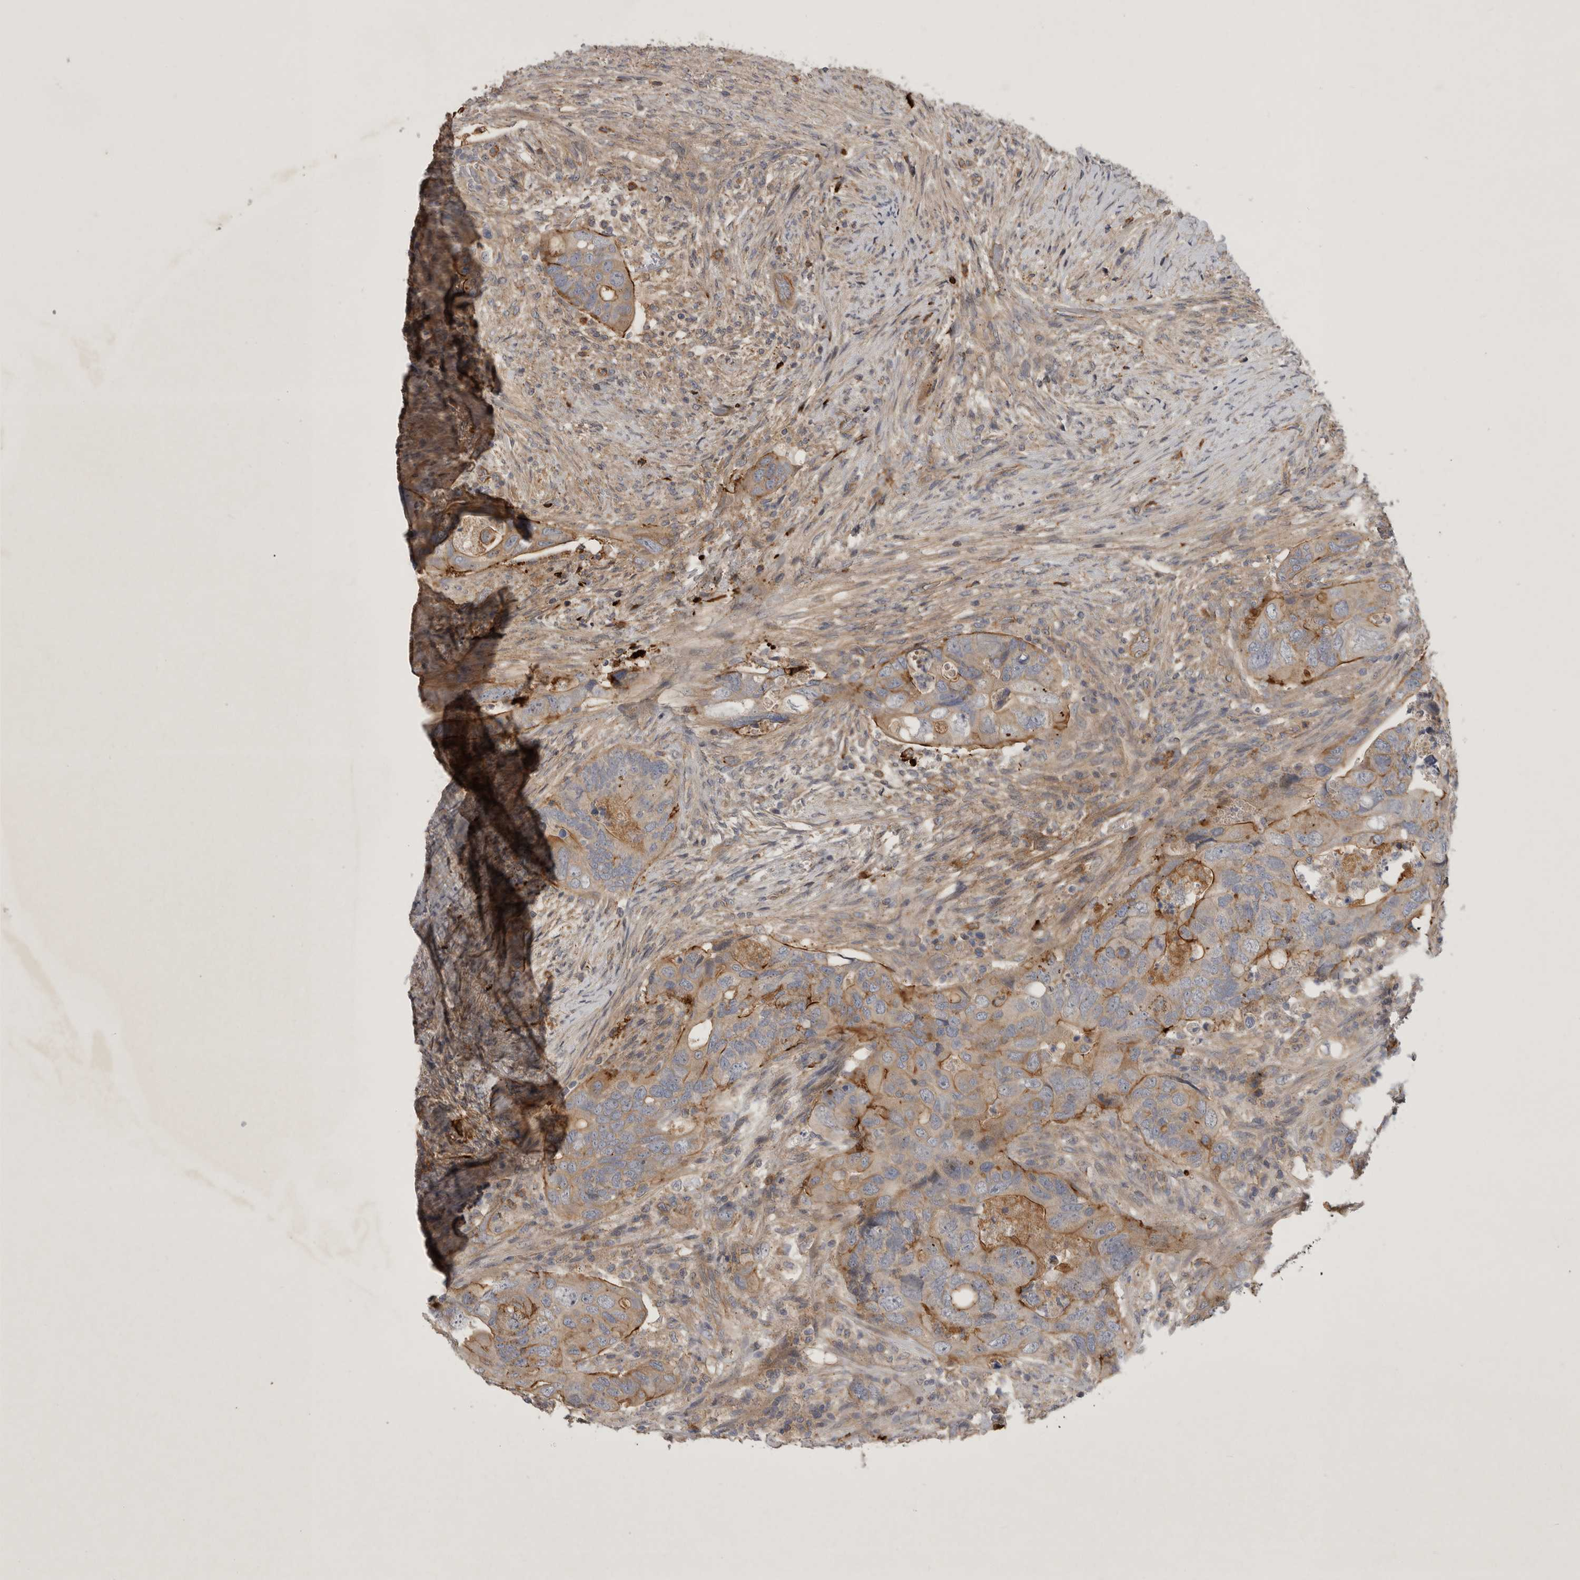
{"staining": {"intensity": "moderate", "quantity": "25%-75%", "location": "cytoplasmic/membranous"}, "tissue": "colorectal cancer", "cell_type": "Tumor cells", "image_type": "cancer", "snomed": [{"axis": "morphology", "description": "Adenocarcinoma, NOS"}, {"axis": "topography", "description": "Rectum"}], "caption": "Immunohistochemistry image of colorectal cancer (adenocarcinoma) stained for a protein (brown), which shows medium levels of moderate cytoplasmic/membranous positivity in about 25%-75% of tumor cells.", "gene": "MLPH", "patient": {"sex": "male", "age": 63}}